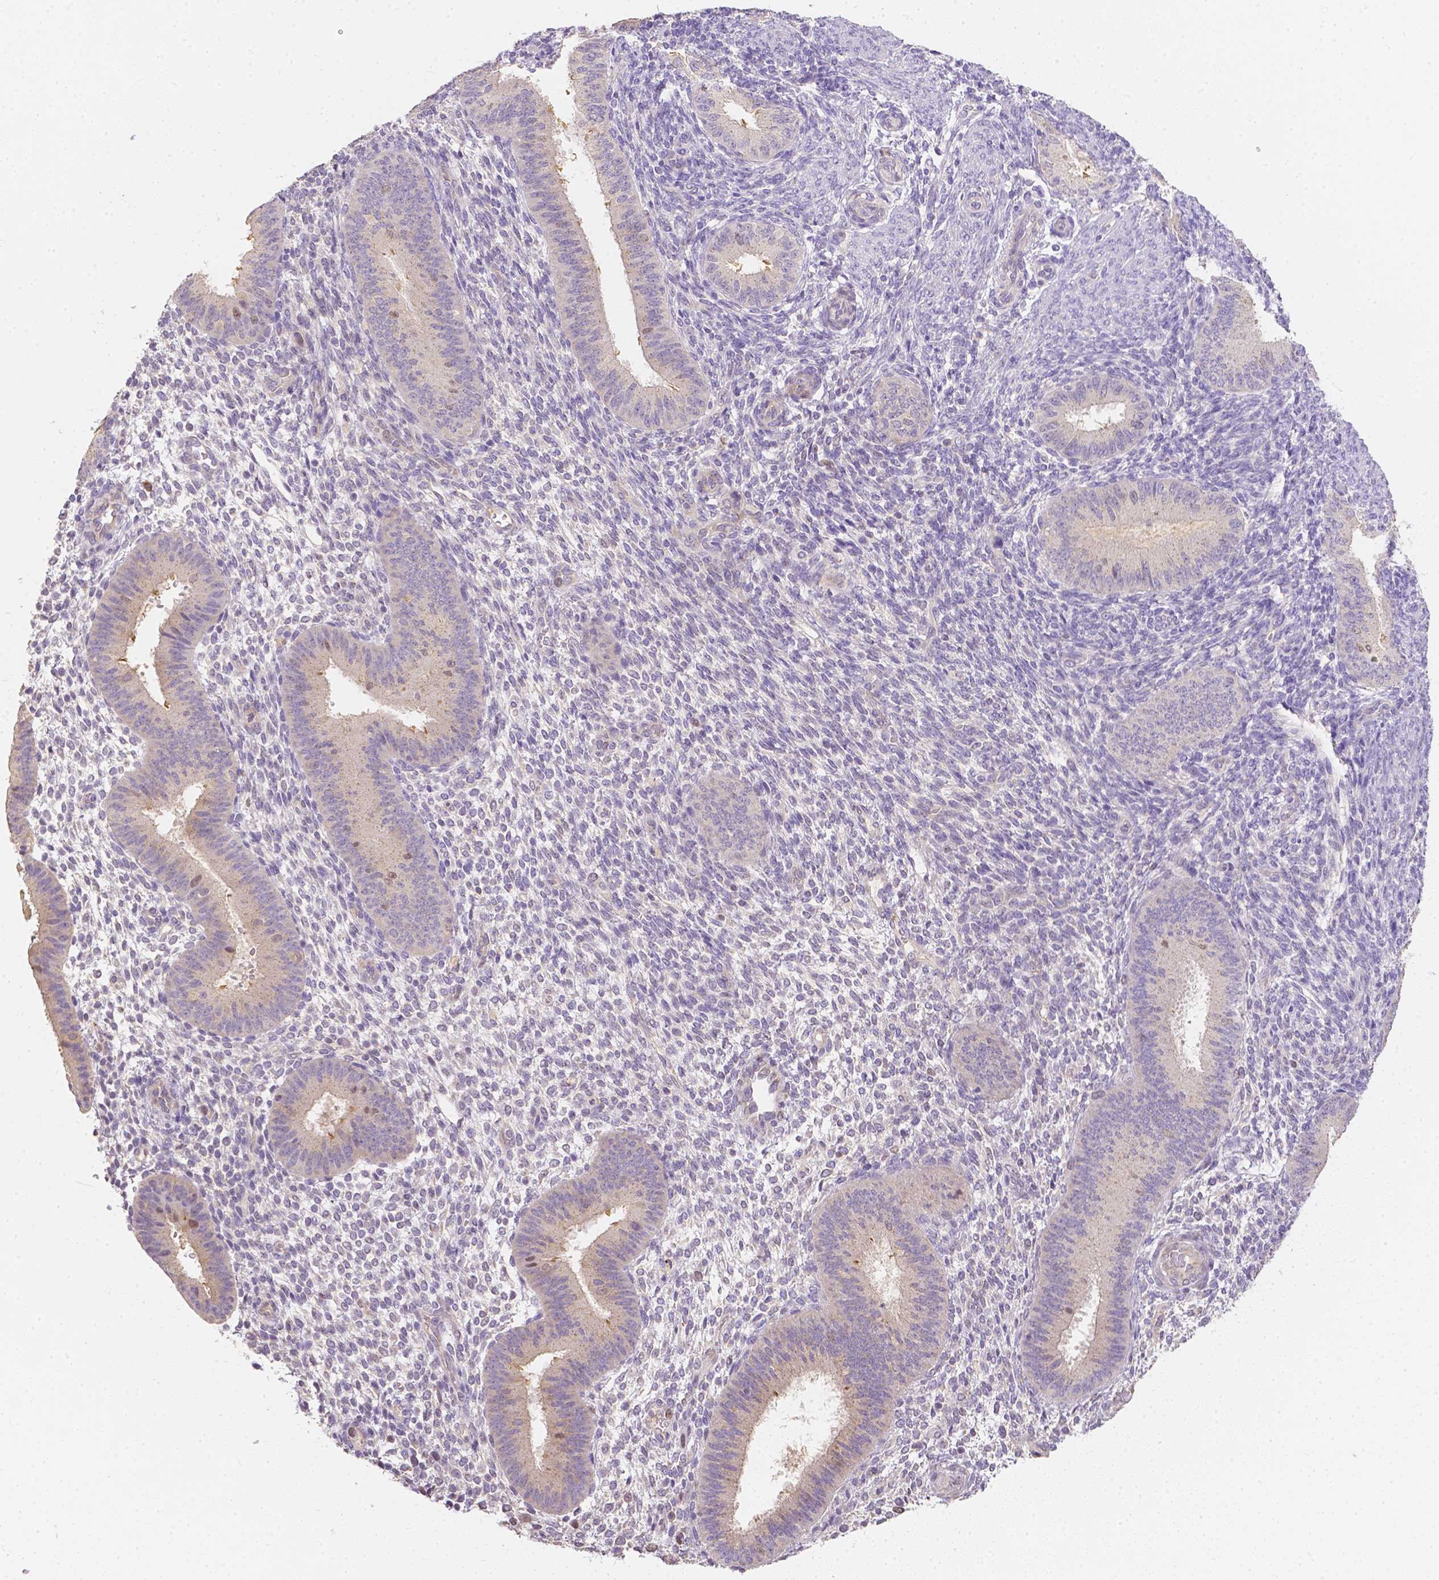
{"staining": {"intensity": "negative", "quantity": "none", "location": "none"}, "tissue": "endometrium", "cell_type": "Cells in endometrial stroma", "image_type": "normal", "snomed": [{"axis": "morphology", "description": "Normal tissue, NOS"}, {"axis": "topography", "description": "Endometrium"}], "caption": "Cells in endometrial stroma show no significant expression in normal endometrium. (DAB immunohistochemistry (IHC), high magnification).", "gene": "C10orf67", "patient": {"sex": "female", "age": 39}}